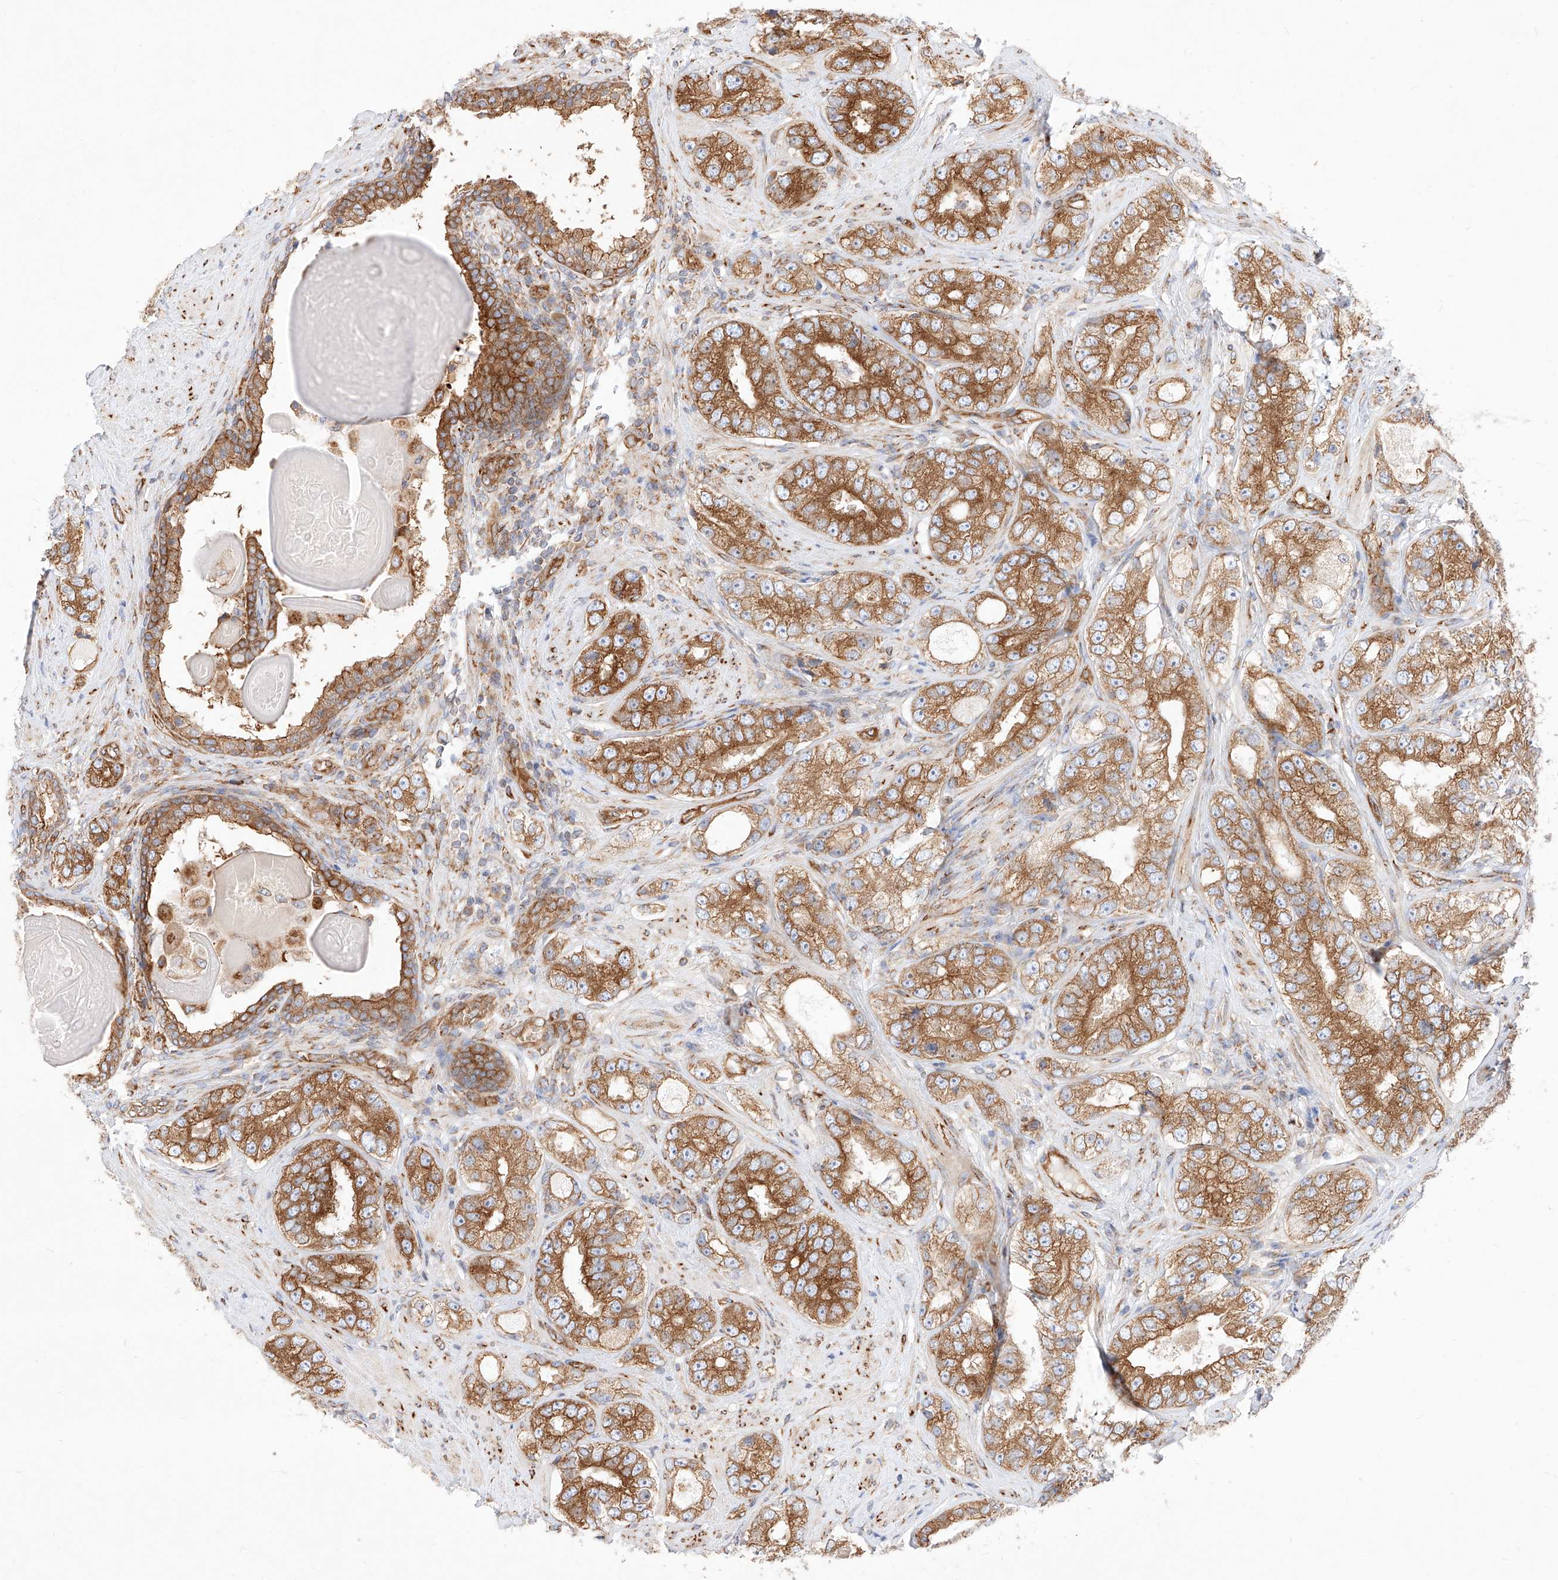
{"staining": {"intensity": "strong", "quantity": ">75%", "location": "cytoplasmic/membranous"}, "tissue": "prostate cancer", "cell_type": "Tumor cells", "image_type": "cancer", "snomed": [{"axis": "morphology", "description": "Adenocarcinoma, High grade"}, {"axis": "topography", "description": "Prostate"}], "caption": "Protein expression by immunohistochemistry (IHC) demonstrates strong cytoplasmic/membranous staining in about >75% of tumor cells in prostate adenocarcinoma (high-grade).", "gene": "CSGALNACT2", "patient": {"sex": "male", "age": 56}}